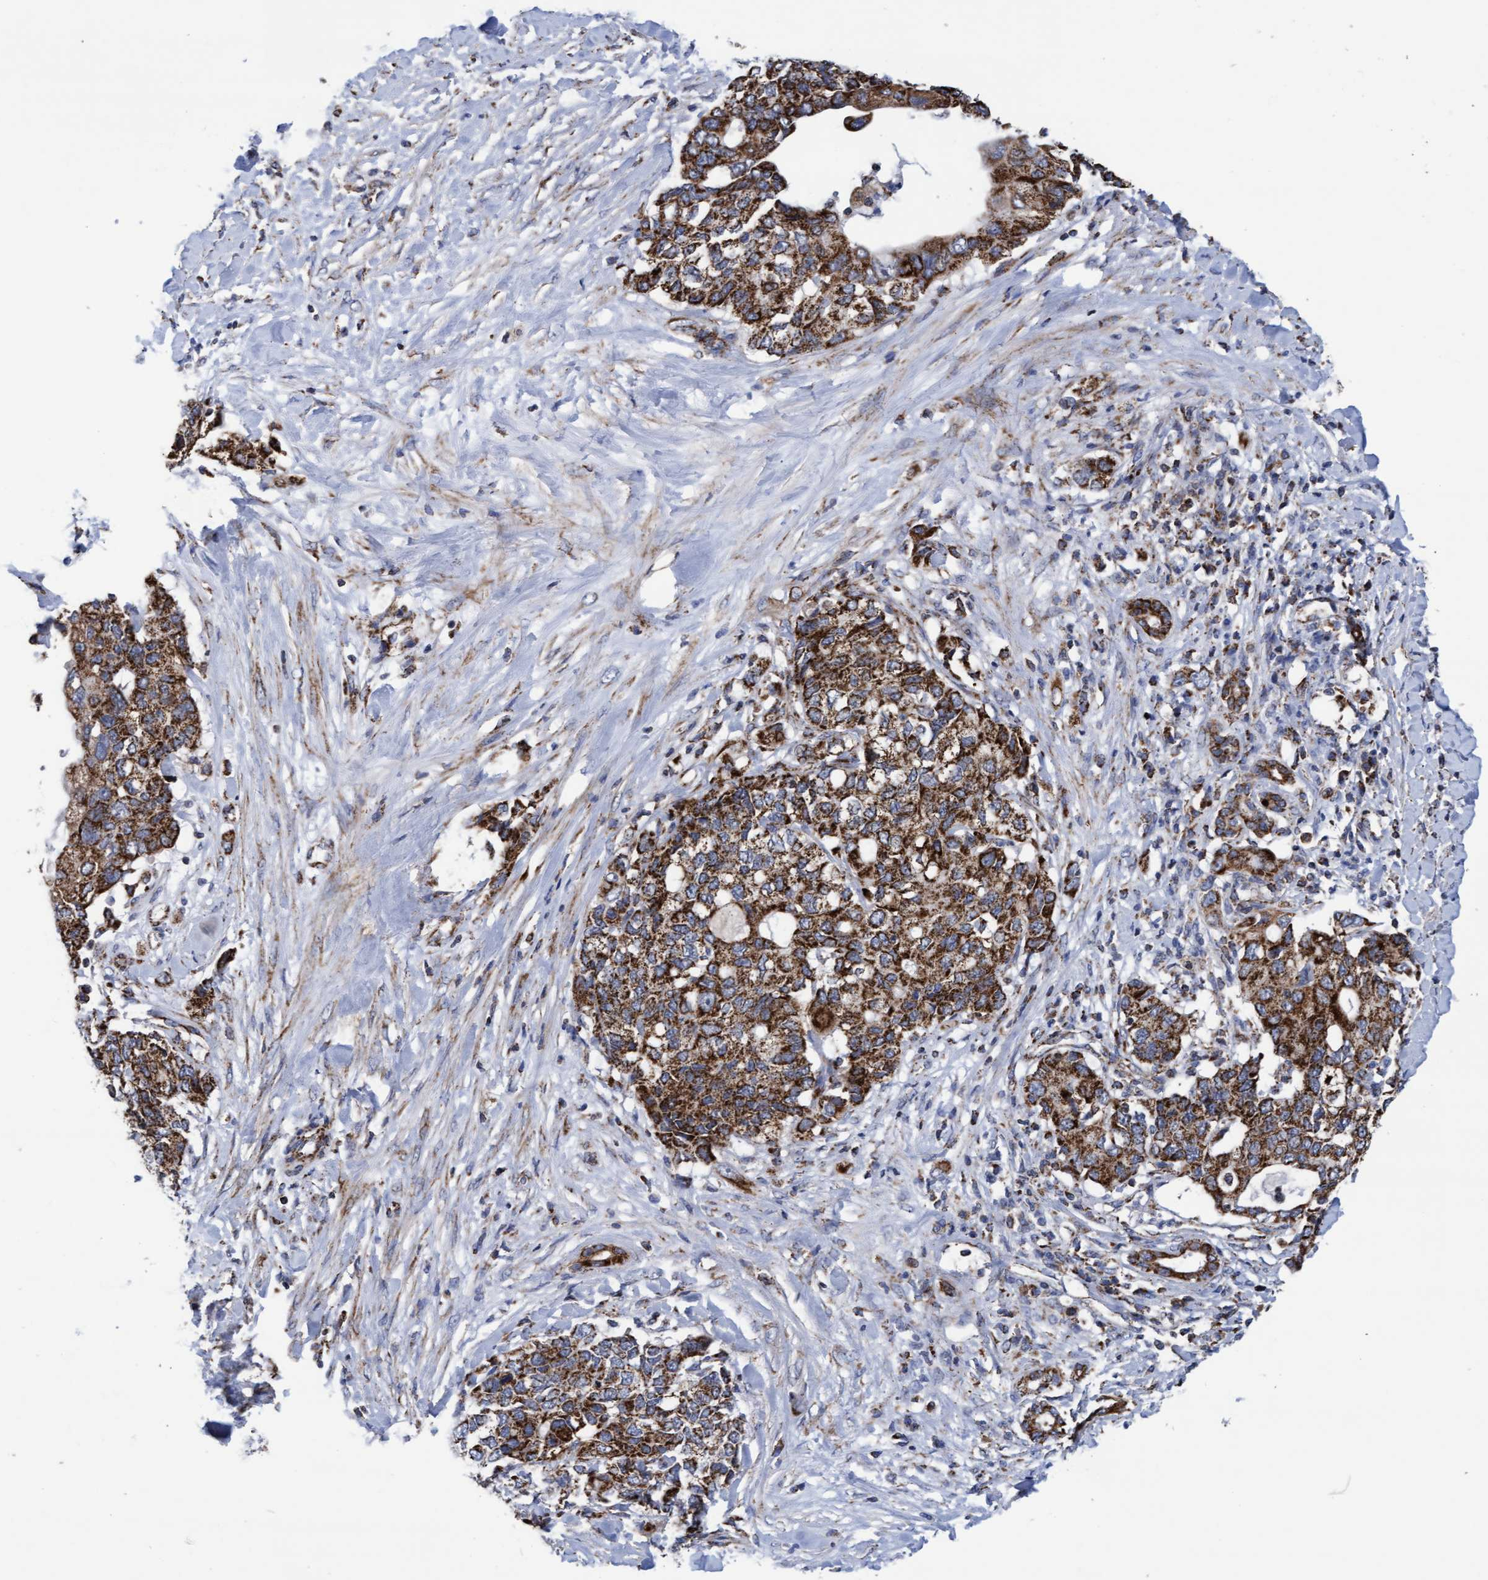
{"staining": {"intensity": "strong", "quantity": ">75%", "location": "cytoplasmic/membranous"}, "tissue": "pancreatic cancer", "cell_type": "Tumor cells", "image_type": "cancer", "snomed": [{"axis": "morphology", "description": "Adenocarcinoma, NOS"}, {"axis": "topography", "description": "Pancreas"}], "caption": "Pancreatic cancer (adenocarcinoma) stained for a protein demonstrates strong cytoplasmic/membranous positivity in tumor cells.", "gene": "MRPL38", "patient": {"sex": "female", "age": 56}}